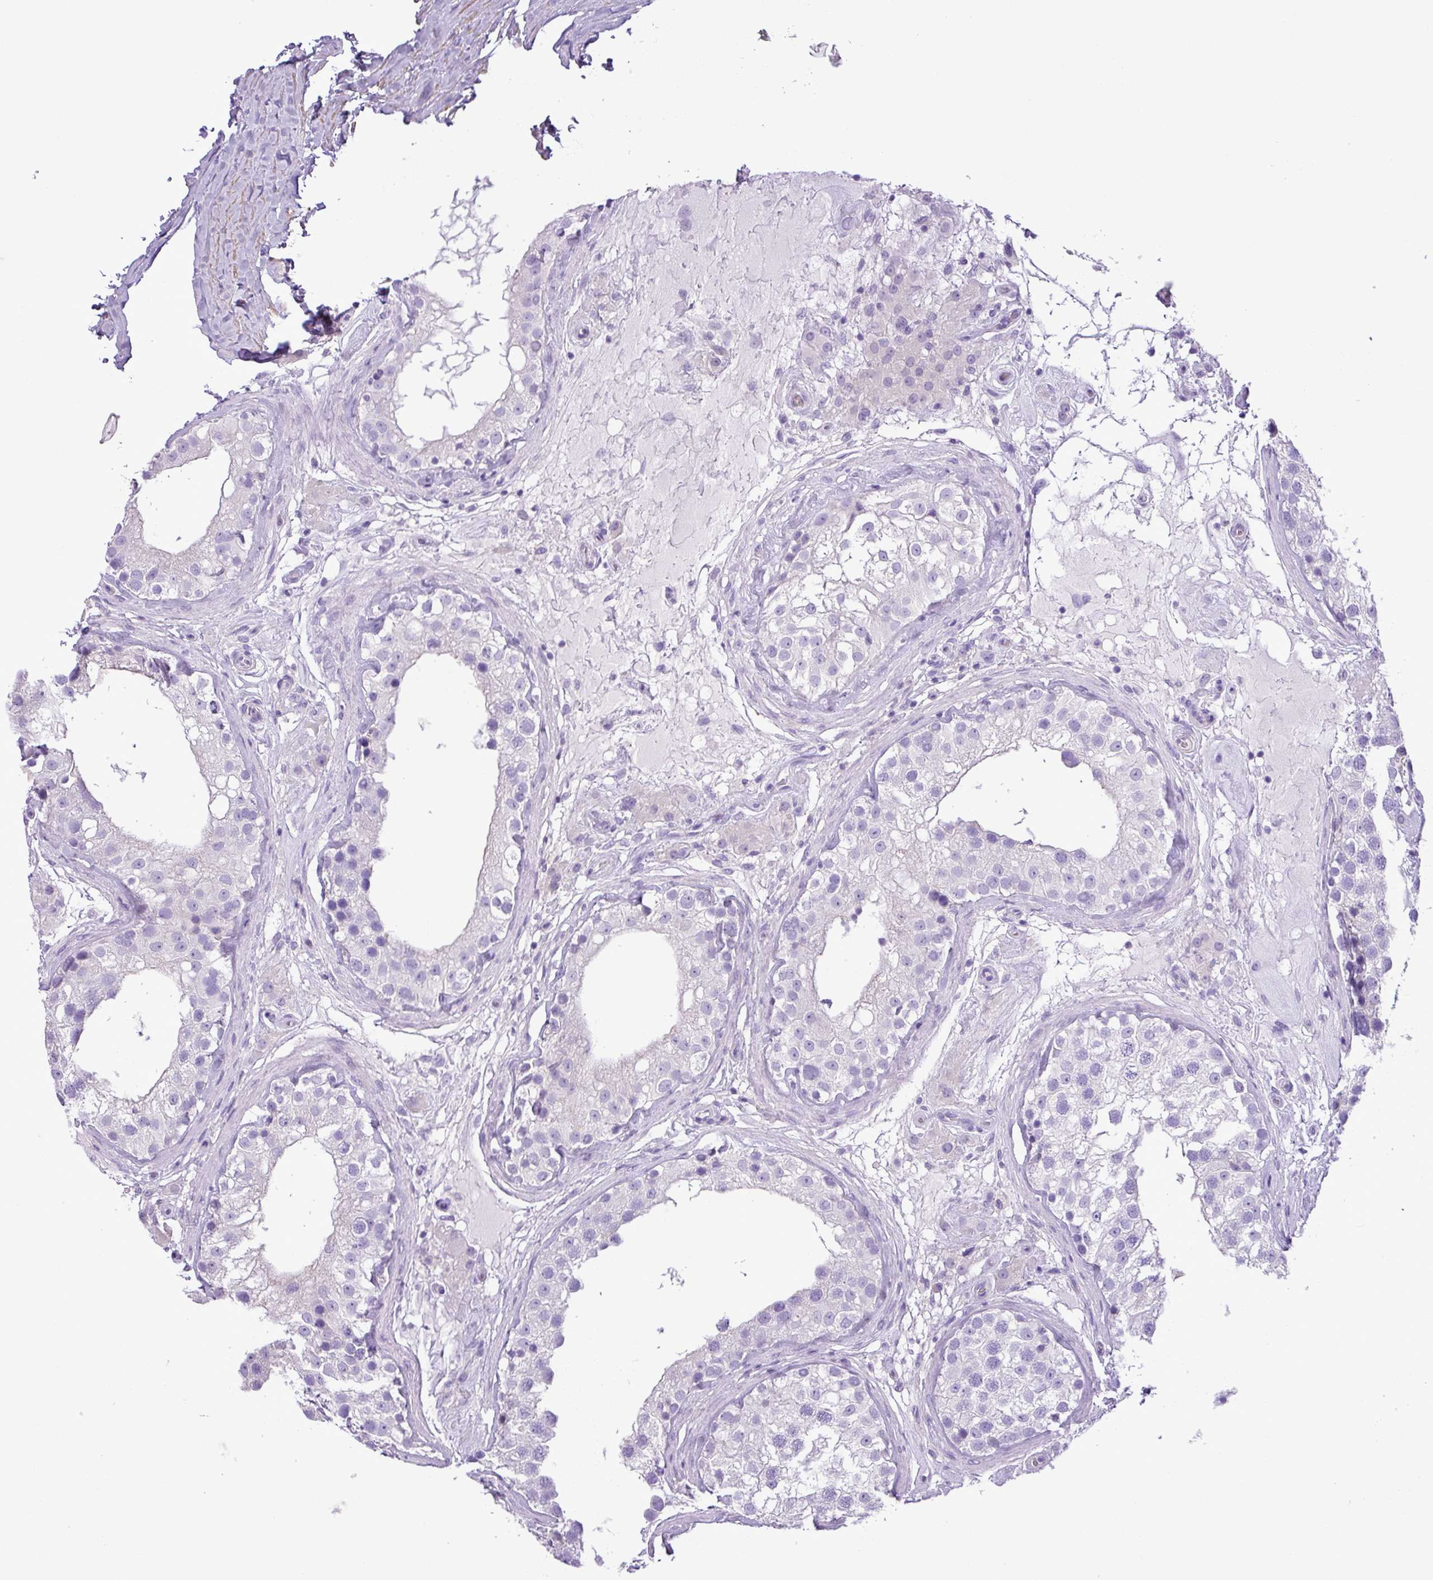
{"staining": {"intensity": "negative", "quantity": "none", "location": "none"}, "tissue": "testis", "cell_type": "Cells in seminiferous ducts", "image_type": "normal", "snomed": [{"axis": "morphology", "description": "Normal tissue, NOS"}, {"axis": "topography", "description": "Testis"}], "caption": "Immunohistochemistry micrograph of unremarkable testis: testis stained with DAB exhibits no significant protein positivity in cells in seminiferous ducts.", "gene": "ZNF334", "patient": {"sex": "male", "age": 46}}